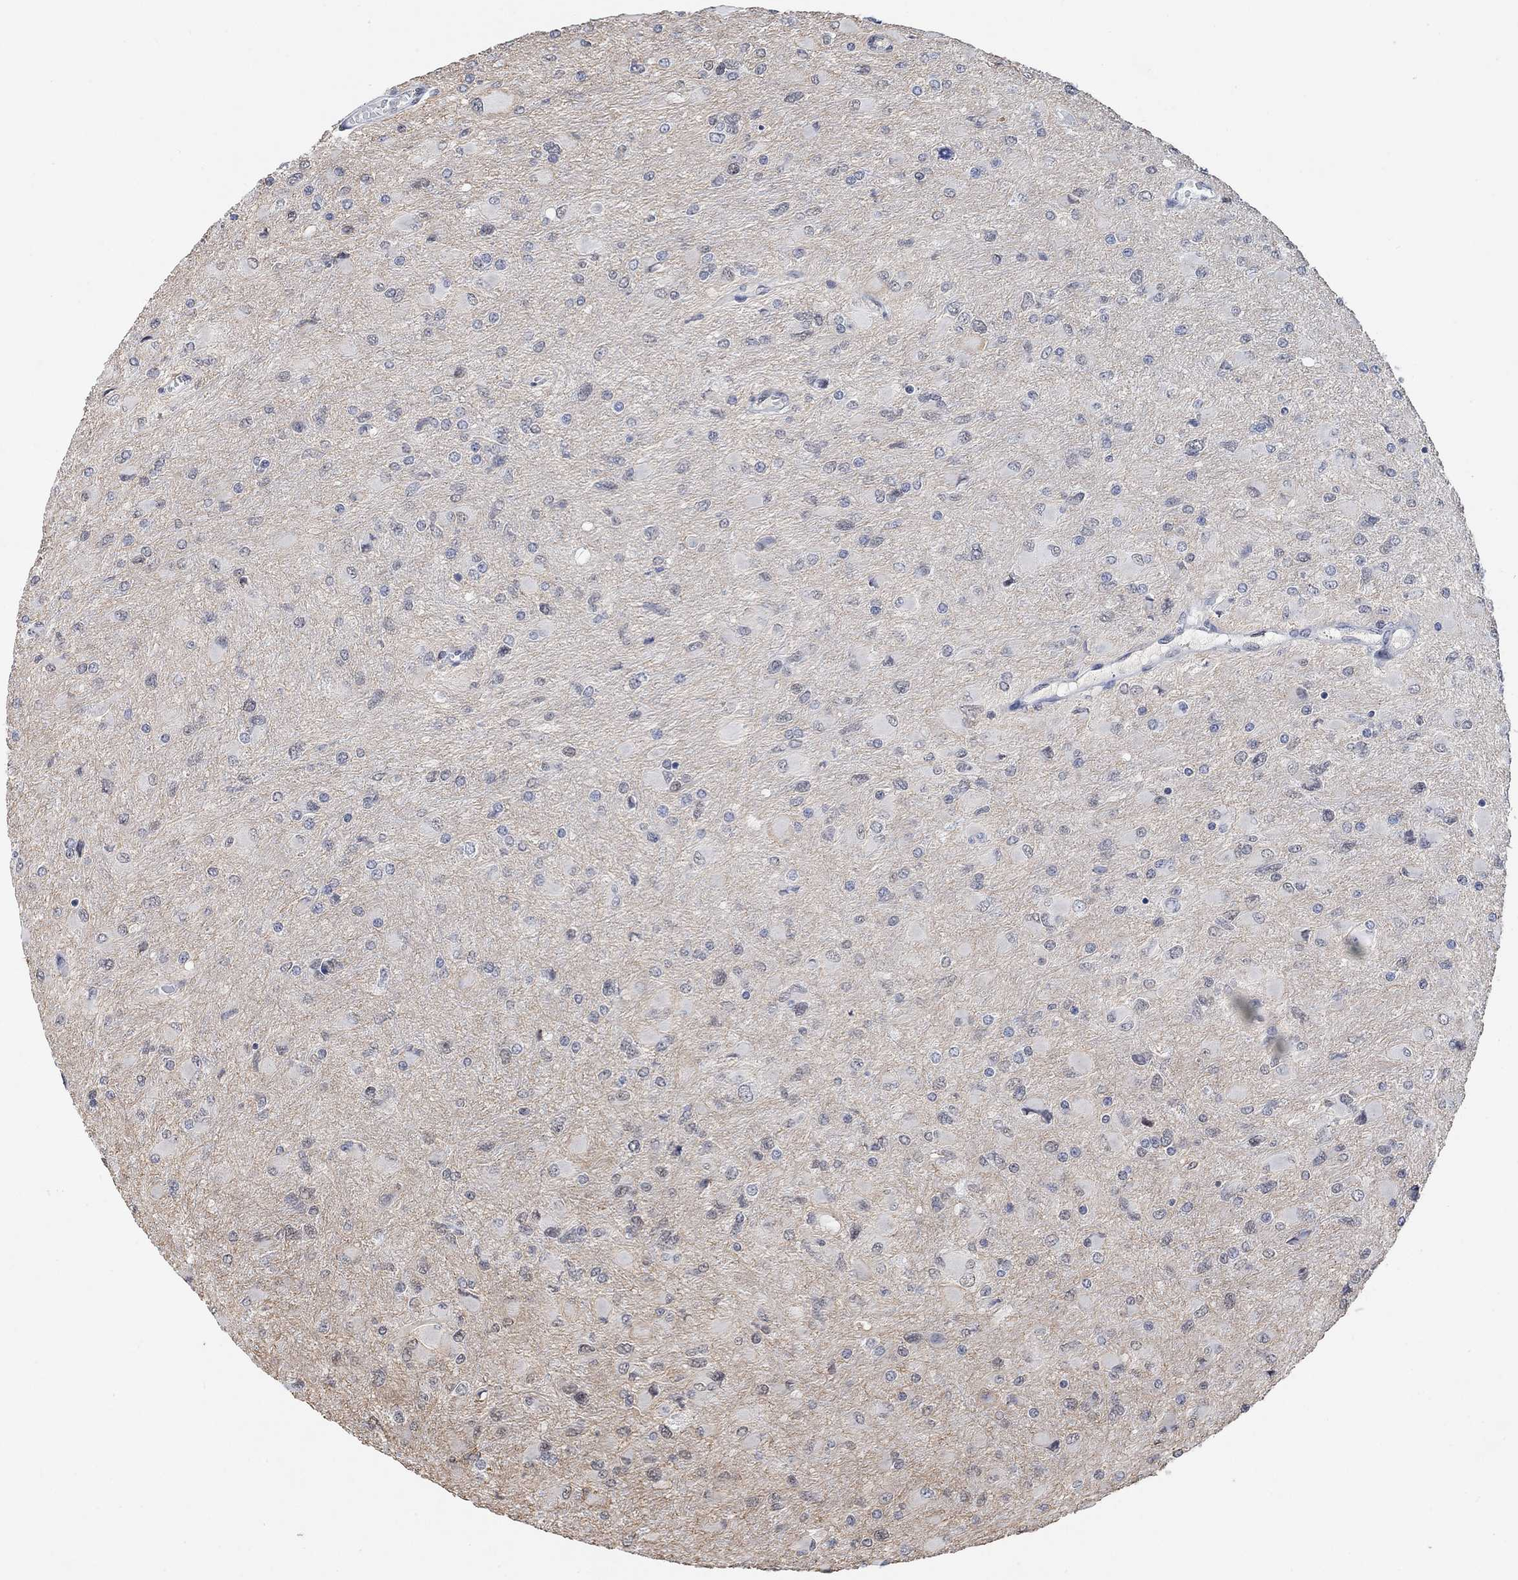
{"staining": {"intensity": "moderate", "quantity": "<25%", "location": "nuclear"}, "tissue": "glioma", "cell_type": "Tumor cells", "image_type": "cancer", "snomed": [{"axis": "morphology", "description": "Glioma, malignant, High grade"}, {"axis": "topography", "description": "Cerebral cortex"}], "caption": "The histopathology image displays staining of glioma, revealing moderate nuclear protein expression (brown color) within tumor cells.", "gene": "USP39", "patient": {"sex": "female", "age": 36}}